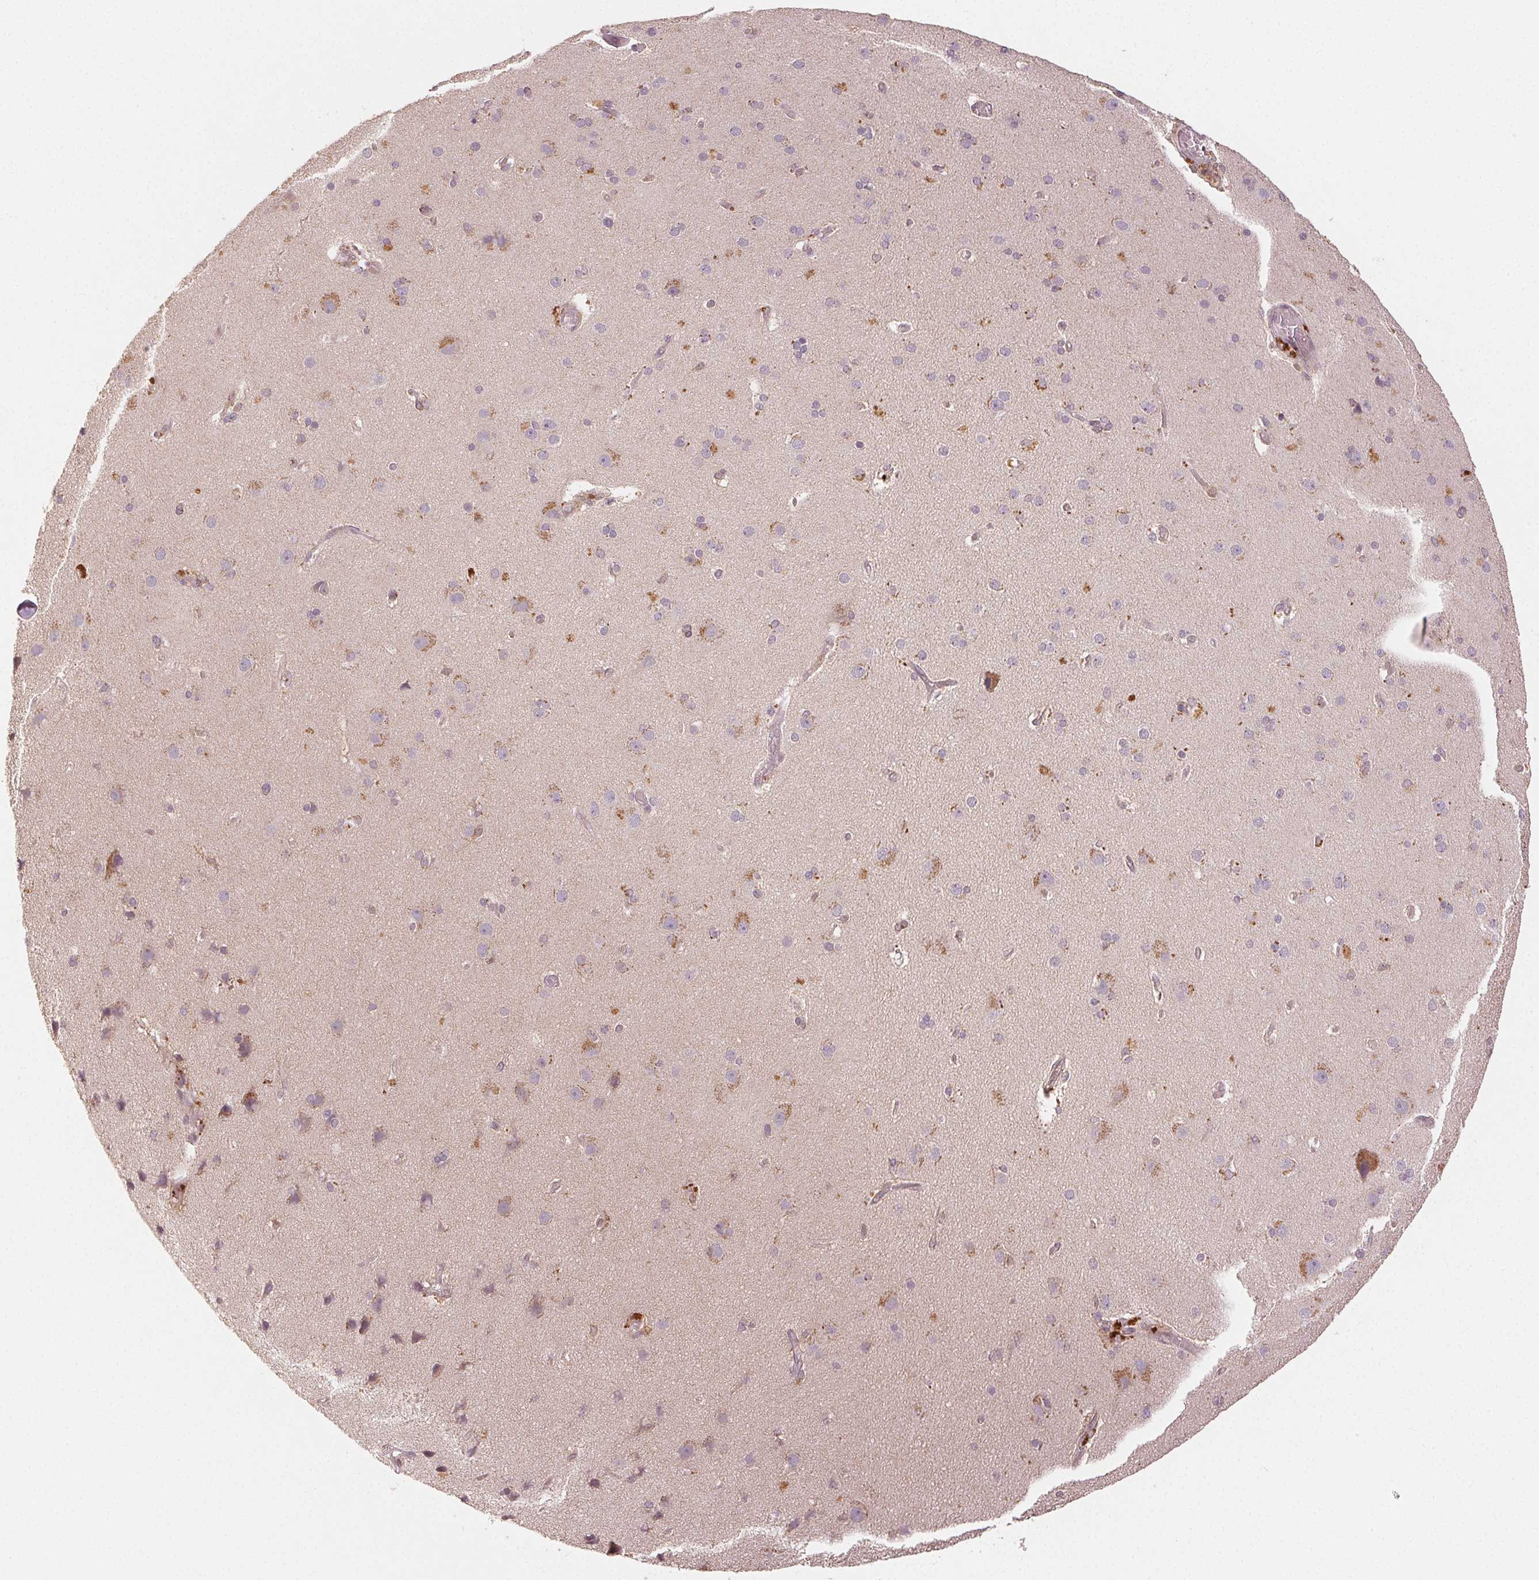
{"staining": {"intensity": "negative", "quantity": "none", "location": "none"}, "tissue": "cerebral cortex", "cell_type": "Endothelial cells", "image_type": "normal", "snomed": [{"axis": "morphology", "description": "Normal tissue, NOS"}, {"axis": "morphology", "description": "Glioma, malignant, High grade"}, {"axis": "topography", "description": "Cerebral cortex"}], "caption": "Cerebral cortex was stained to show a protein in brown. There is no significant expression in endothelial cells. Nuclei are stained in blue.", "gene": "MAPK14", "patient": {"sex": "male", "age": 71}}